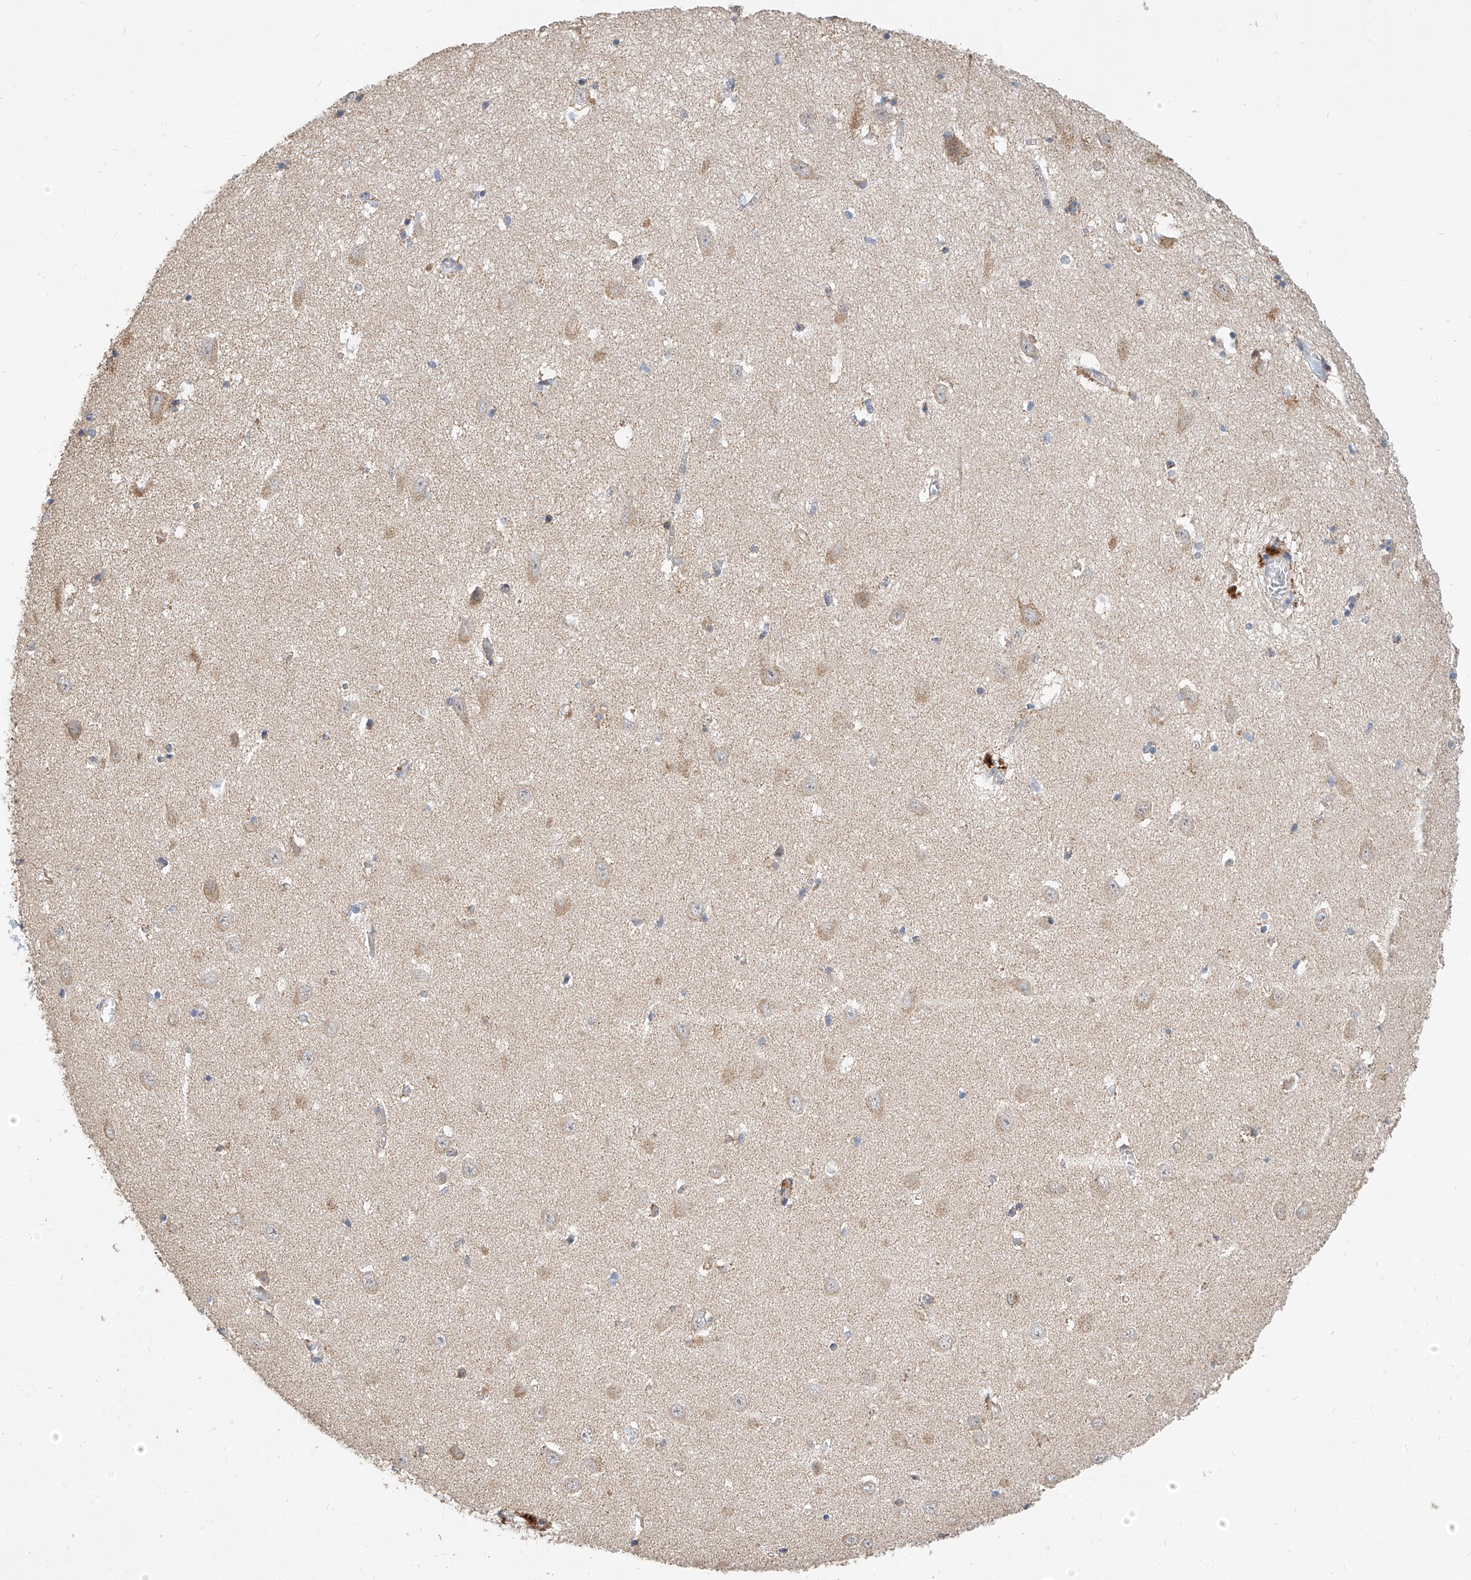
{"staining": {"intensity": "negative", "quantity": "none", "location": "none"}, "tissue": "hippocampus", "cell_type": "Glial cells", "image_type": "normal", "snomed": [{"axis": "morphology", "description": "Normal tissue, NOS"}, {"axis": "topography", "description": "Hippocampus"}], "caption": "High power microscopy photomicrograph of an immunohistochemistry image of unremarkable hippocampus, revealing no significant positivity in glial cells.", "gene": "MFSD4B", "patient": {"sex": "female", "age": 64}}